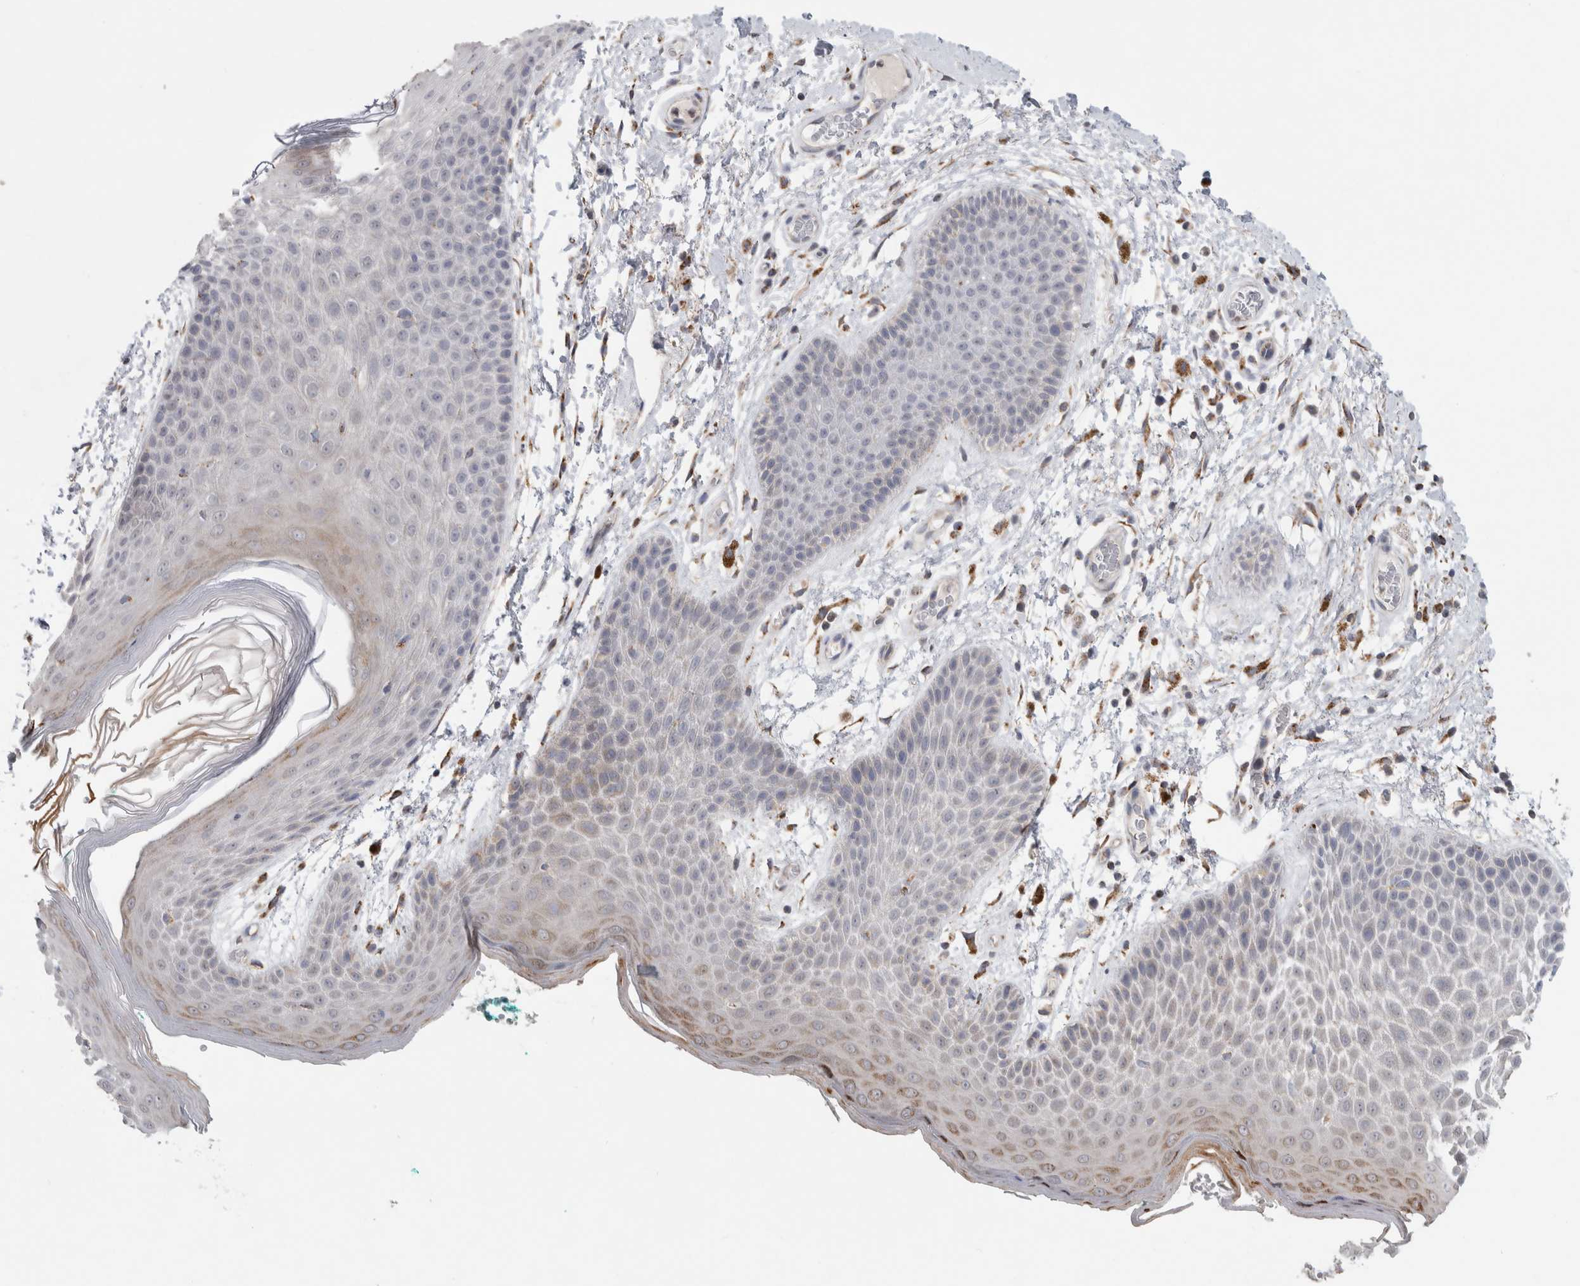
{"staining": {"intensity": "moderate", "quantity": "<25%", "location": "cytoplasmic/membranous"}, "tissue": "skin", "cell_type": "Epidermal cells", "image_type": "normal", "snomed": [{"axis": "morphology", "description": "Normal tissue, NOS"}, {"axis": "topography", "description": "Anal"}], "caption": "Moderate cytoplasmic/membranous protein staining is present in about <25% of epidermal cells in skin.", "gene": "RAB18", "patient": {"sex": "male", "age": 74}}